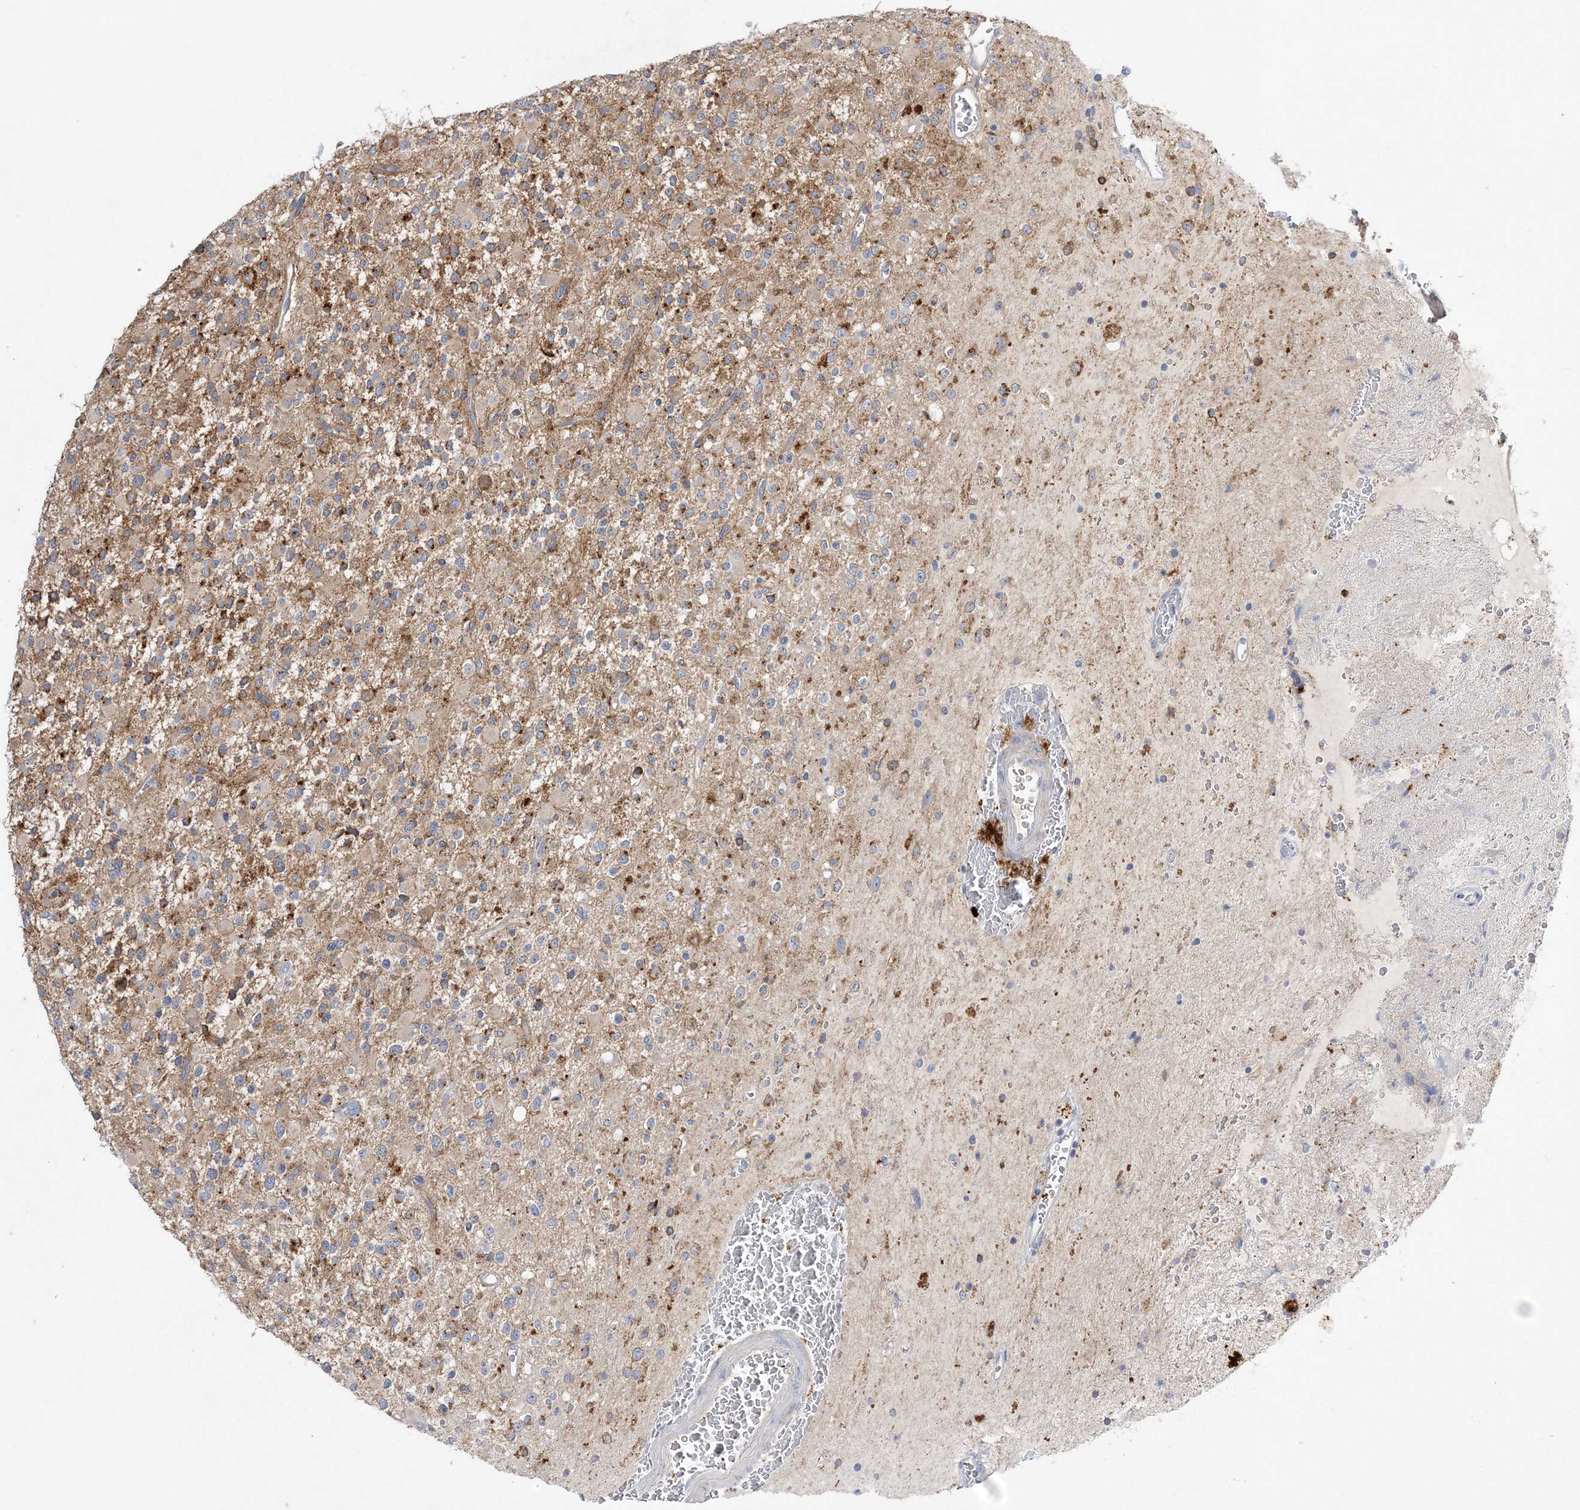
{"staining": {"intensity": "moderate", "quantity": ">75%", "location": "cytoplasmic/membranous"}, "tissue": "glioma", "cell_type": "Tumor cells", "image_type": "cancer", "snomed": [{"axis": "morphology", "description": "Glioma, malignant, High grade"}, {"axis": "topography", "description": "Brain"}], "caption": "Protein staining of malignant high-grade glioma tissue demonstrates moderate cytoplasmic/membranous expression in approximately >75% of tumor cells.", "gene": "ADCK2", "patient": {"sex": "male", "age": 34}}